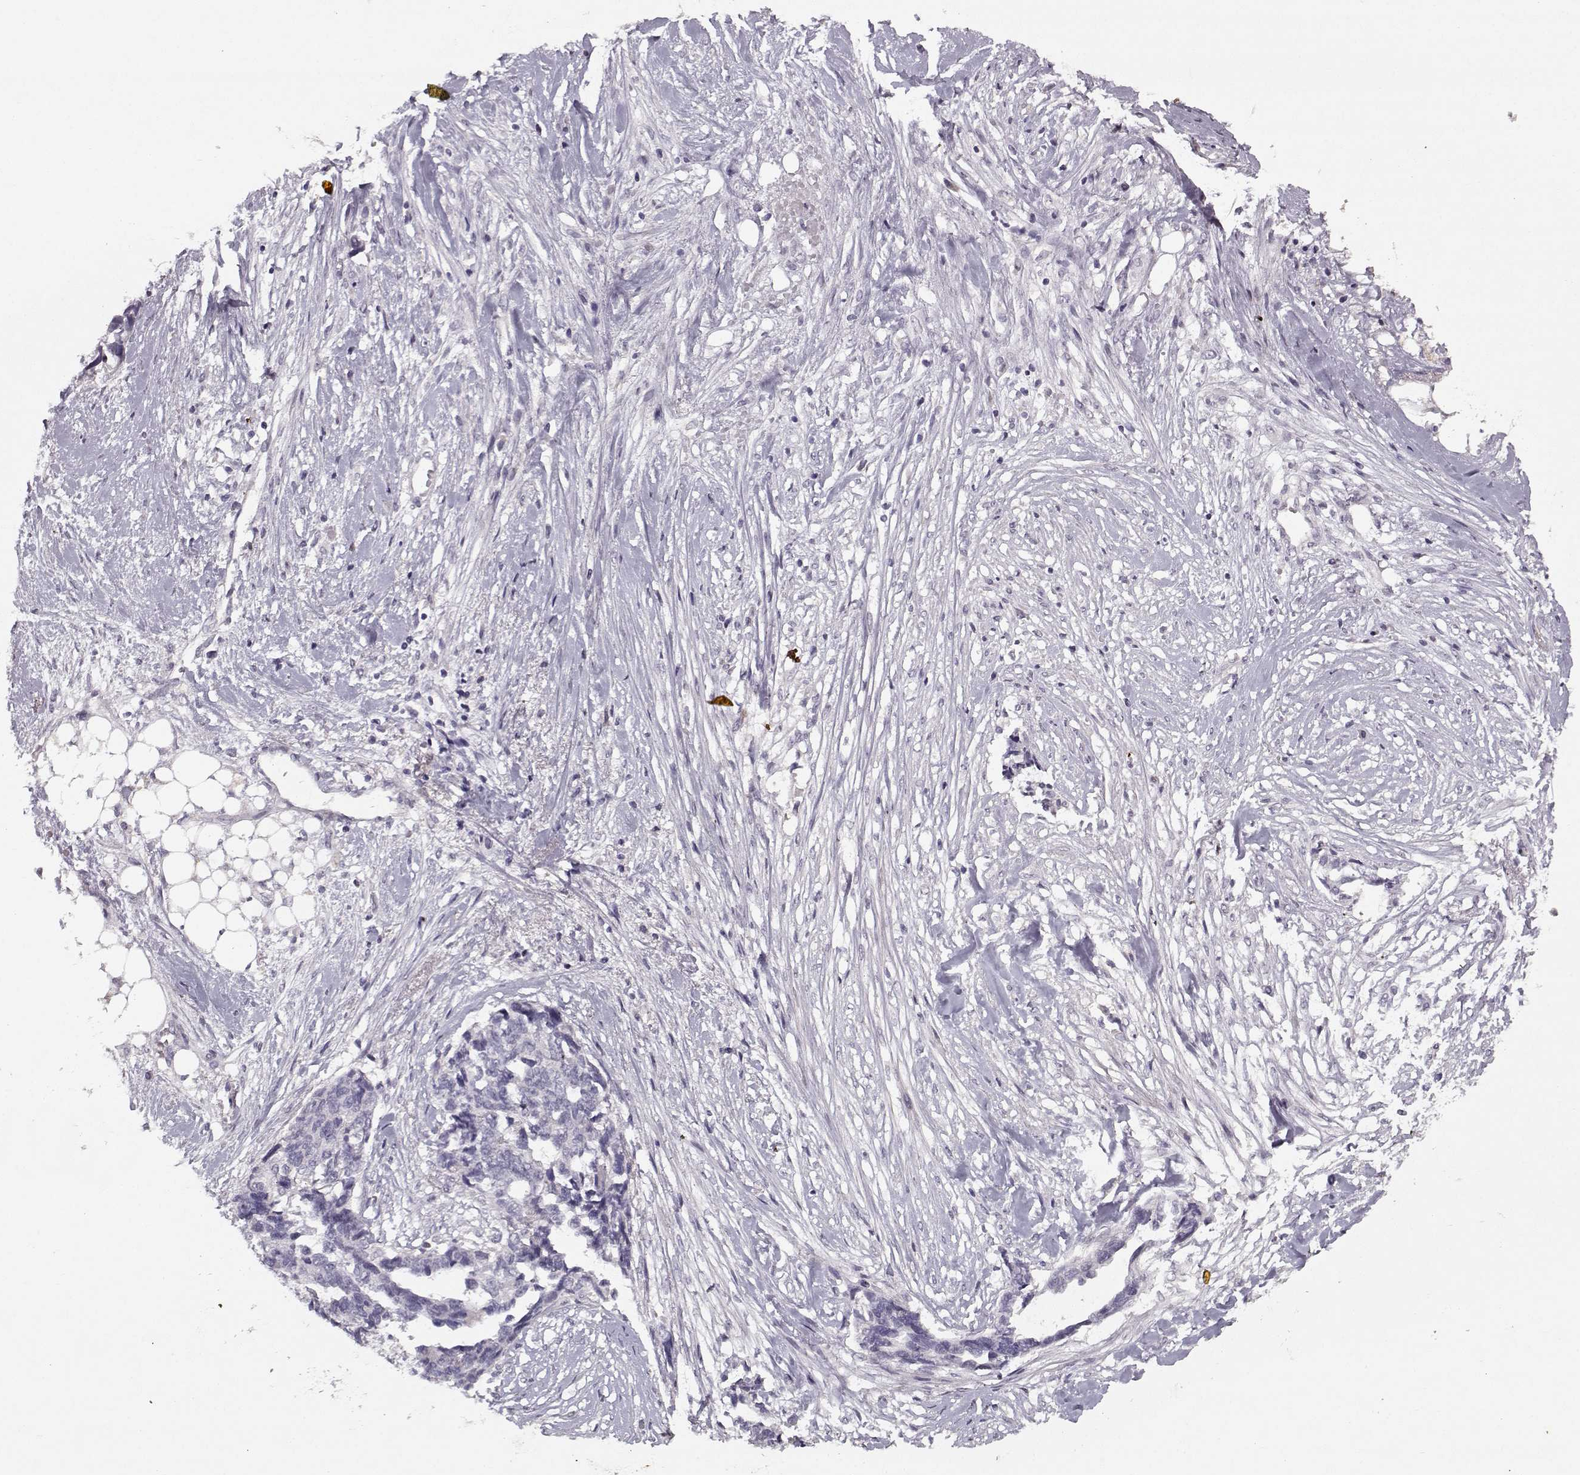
{"staining": {"intensity": "negative", "quantity": "none", "location": "none"}, "tissue": "ovarian cancer", "cell_type": "Tumor cells", "image_type": "cancer", "snomed": [{"axis": "morphology", "description": "Cystadenocarcinoma, serous, NOS"}, {"axis": "topography", "description": "Ovary"}], "caption": "Immunohistochemistry (IHC) photomicrograph of human ovarian serous cystadenocarcinoma stained for a protein (brown), which exhibits no expression in tumor cells.", "gene": "KRT9", "patient": {"sex": "female", "age": 69}}